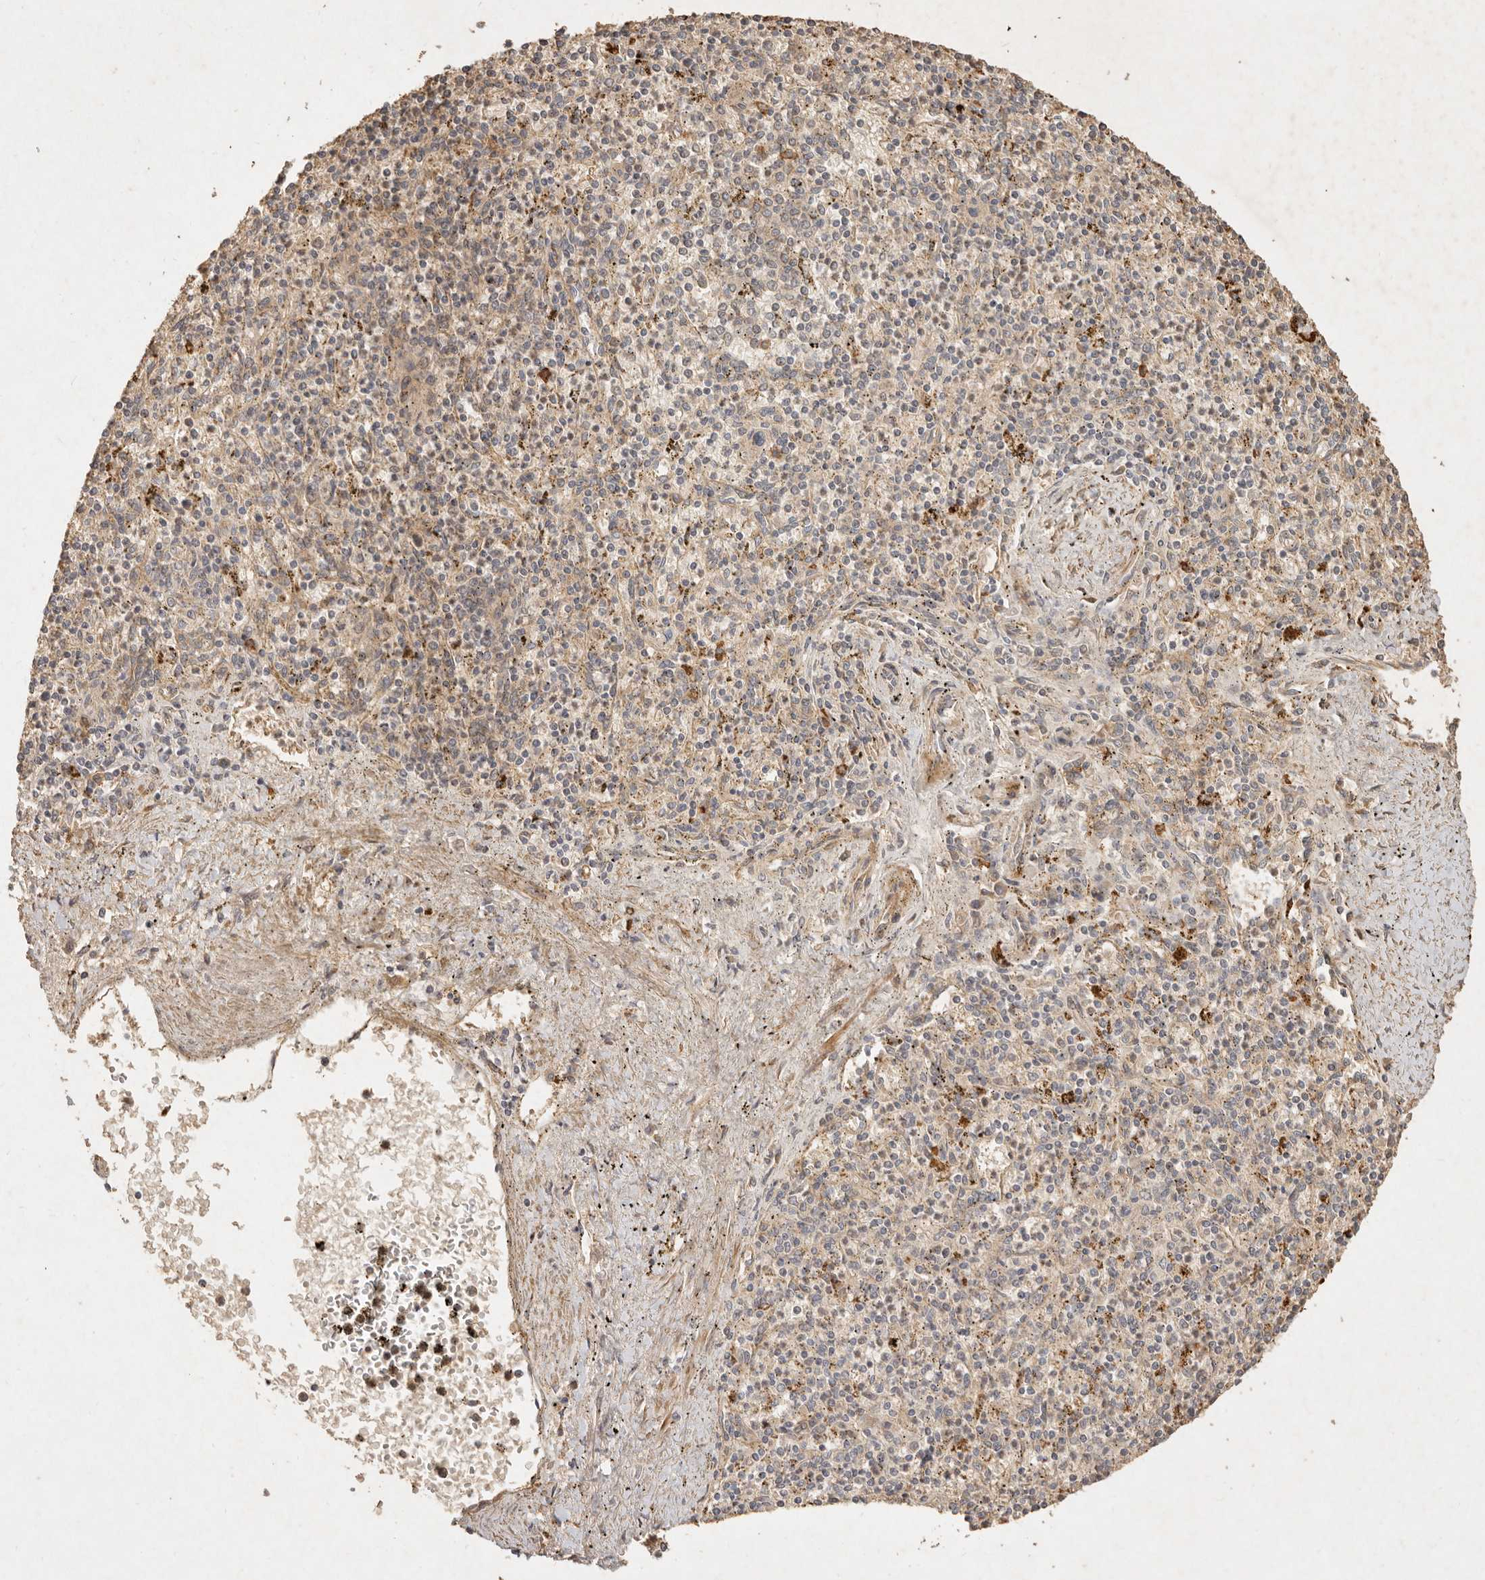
{"staining": {"intensity": "weak", "quantity": "25%-75%", "location": "cytoplasmic/membranous"}, "tissue": "spleen", "cell_type": "Cells in red pulp", "image_type": "normal", "snomed": [{"axis": "morphology", "description": "Normal tissue, NOS"}, {"axis": "topography", "description": "Spleen"}], "caption": "IHC of normal human spleen shows low levels of weak cytoplasmic/membranous positivity in about 25%-75% of cells in red pulp.", "gene": "CLEC4C", "patient": {"sex": "male", "age": 72}}